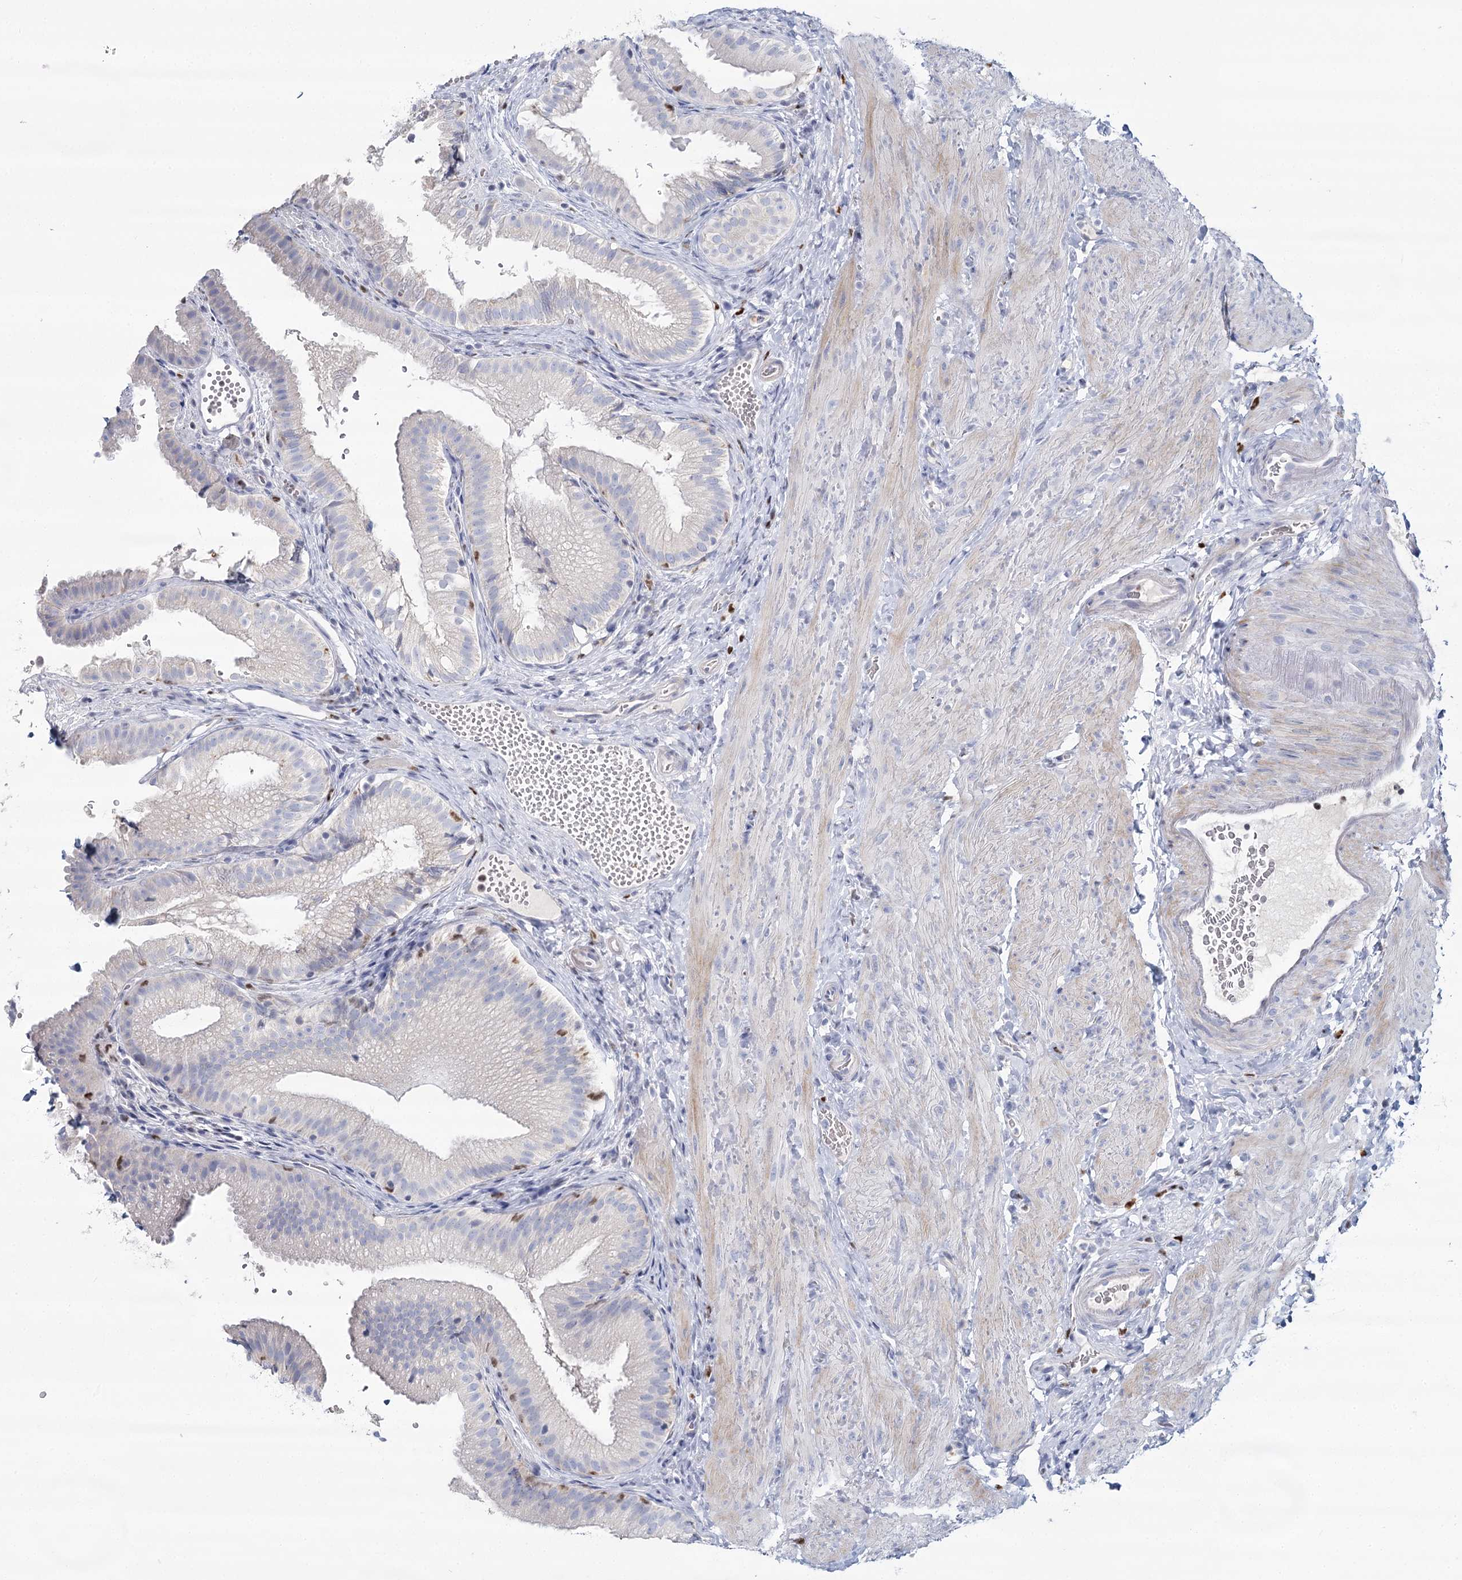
{"staining": {"intensity": "negative", "quantity": "none", "location": "none"}, "tissue": "gallbladder", "cell_type": "Glandular cells", "image_type": "normal", "snomed": [{"axis": "morphology", "description": "Normal tissue, NOS"}, {"axis": "topography", "description": "Gallbladder"}], "caption": "The histopathology image reveals no staining of glandular cells in benign gallbladder. The staining was performed using DAB to visualize the protein expression in brown, while the nuclei were stained in blue with hematoxylin (Magnification: 20x).", "gene": "IGSF3", "patient": {"sex": "female", "age": 30}}